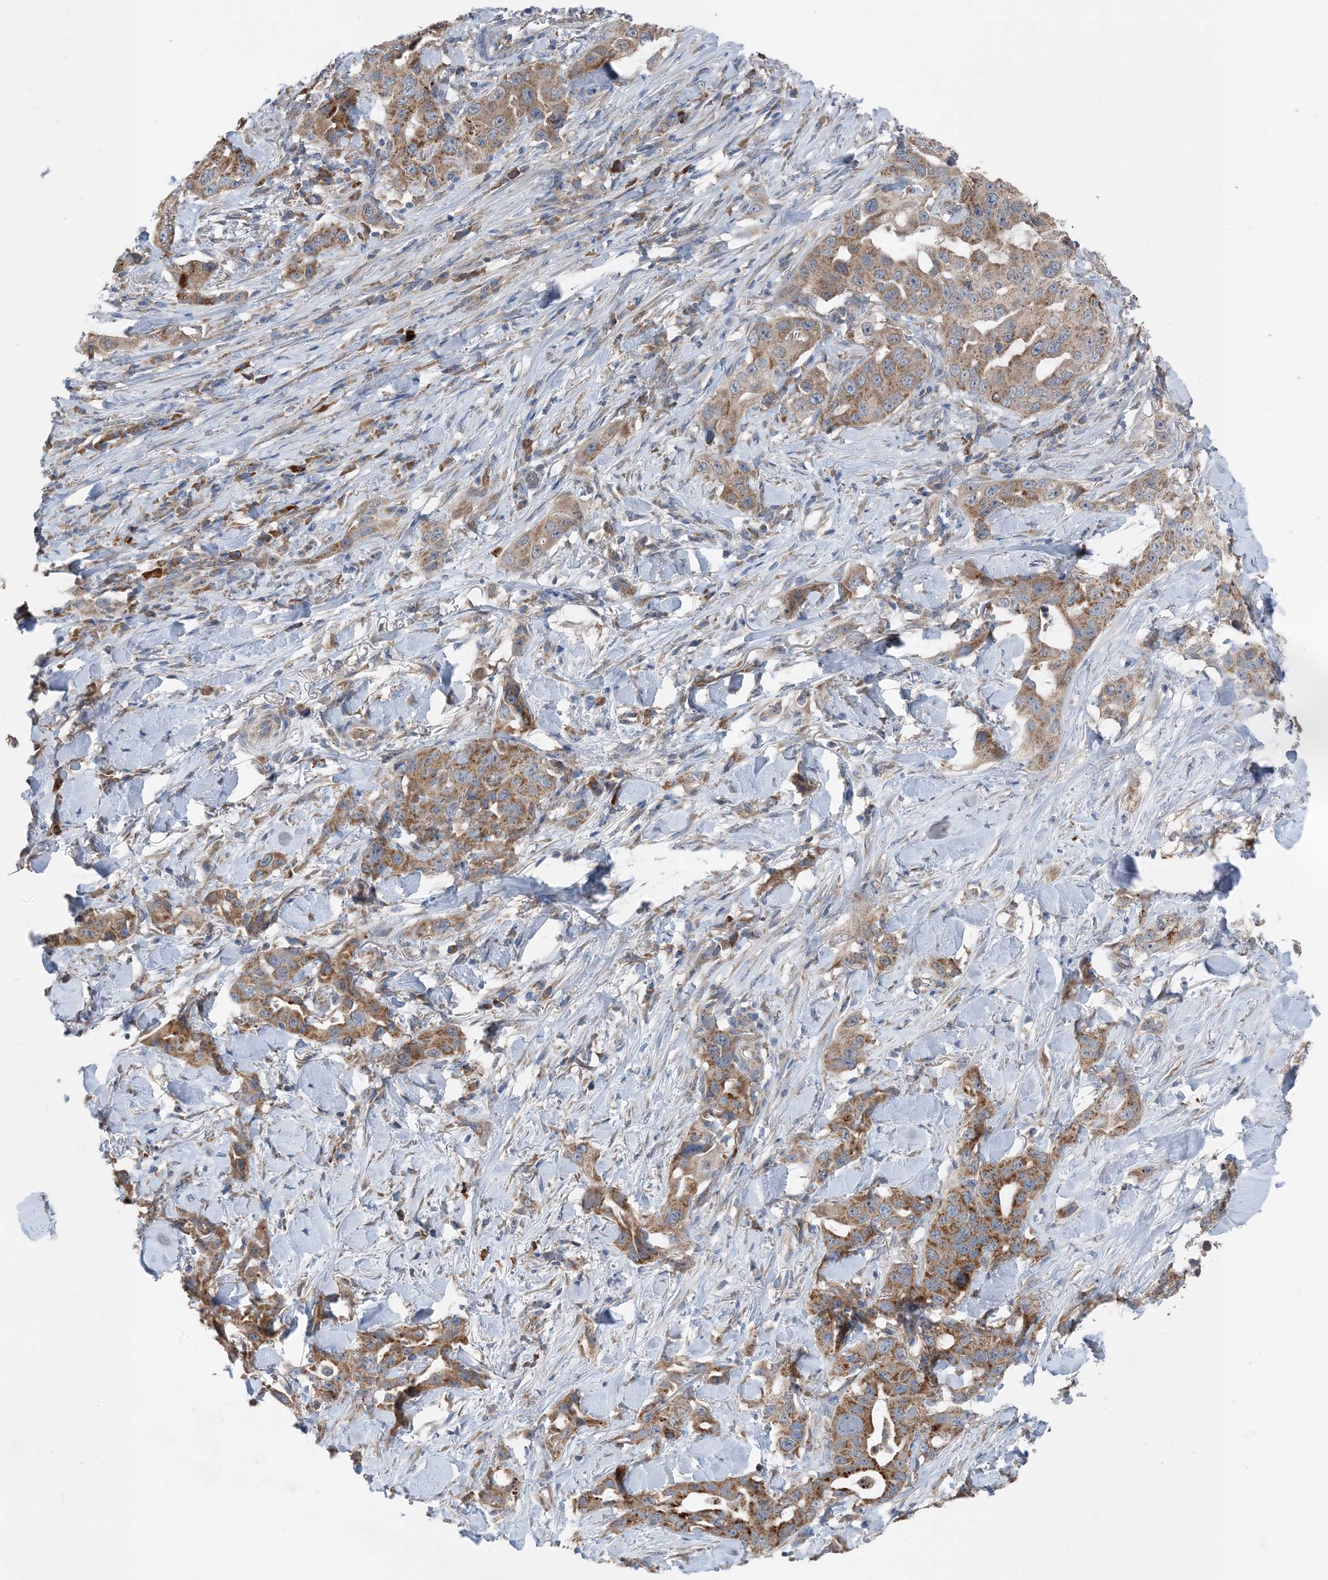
{"staining": {"intensity": "moderate", "quantity": ">75%", "location": "cytoplasmic/membranous"}, "tissue": "lung cancer", "cell_type": "Tumor cells", "image_type": "cancer", "snomed": [{"axis": "morphology", "description": "Adenocarcinoma, NOS"}, {"axis": "topography", "description": "Lung"}], "caption": "Protein staining displays moderate cytoplasmic/membranous positivity in approximately >75% of tumor cells in adenocarcinoma (lung). (Brightfield microscopy of DAB IHC at high magnification).", "gene": "DHX30", "patient": {"sex": "female", "age": 51}}